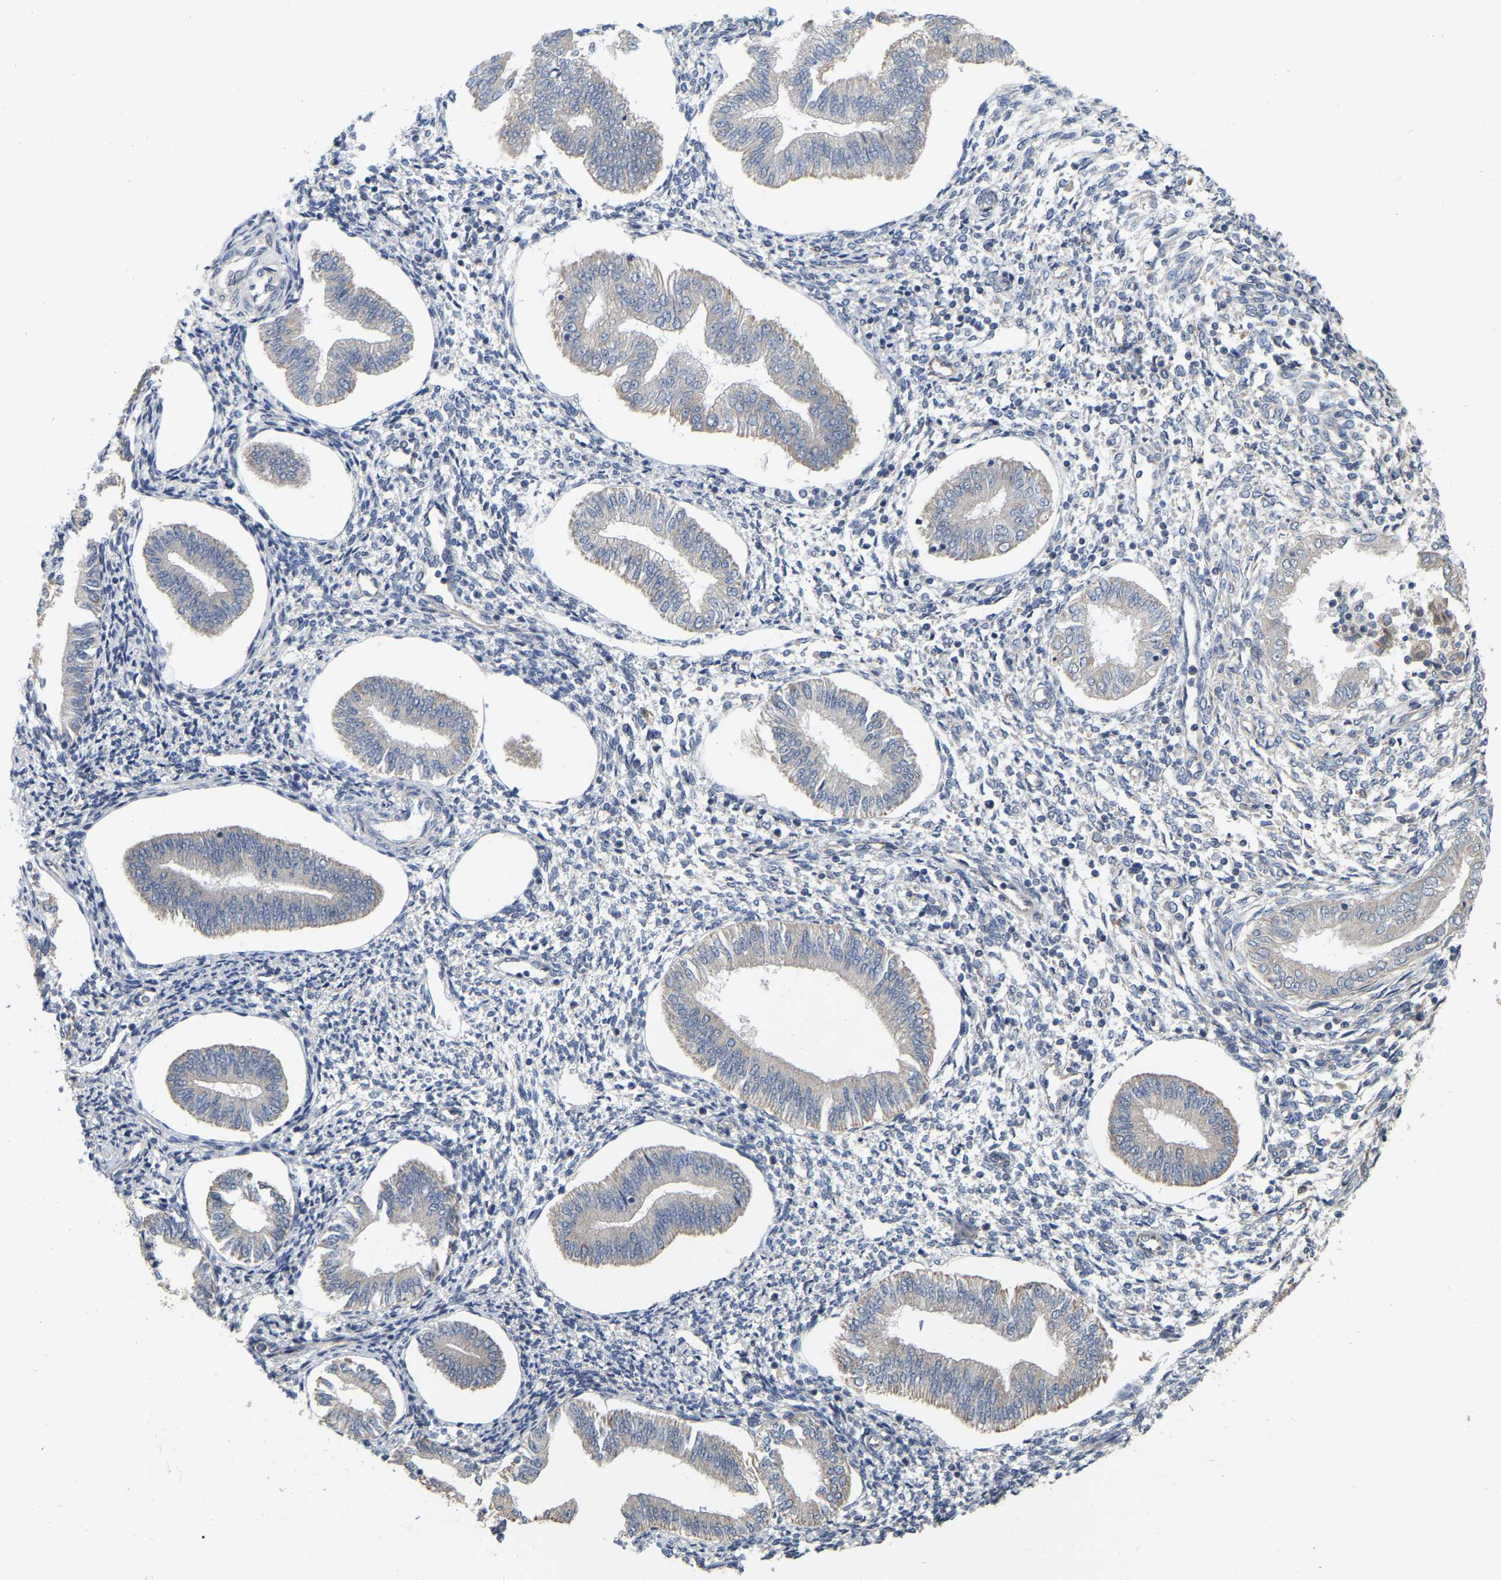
{"staining": {"intensity": "negative", "quantity": "none", "location": "none"}, "tissue": "endometrium", "cell_type": "Cells in endometrial stroma", "image_type": "normal", "snomed": [{"axis": "morphology", "description": "Normal tissue, NOS"}, {"axis": "topography", "description": "Endometrium"}], "caption": "IHC photomicrograph of normal endometrium: endometrium stained with DAB demonstrates no significant protein staining in cells in endometrial stroma. Brightfield microscopy of immunohistochemistry stained with DAB (brown) and hematoxylin (blue), captured at high magnification.", "gene": "SSH1", "patient": {"sex": "female", "age": 50}}